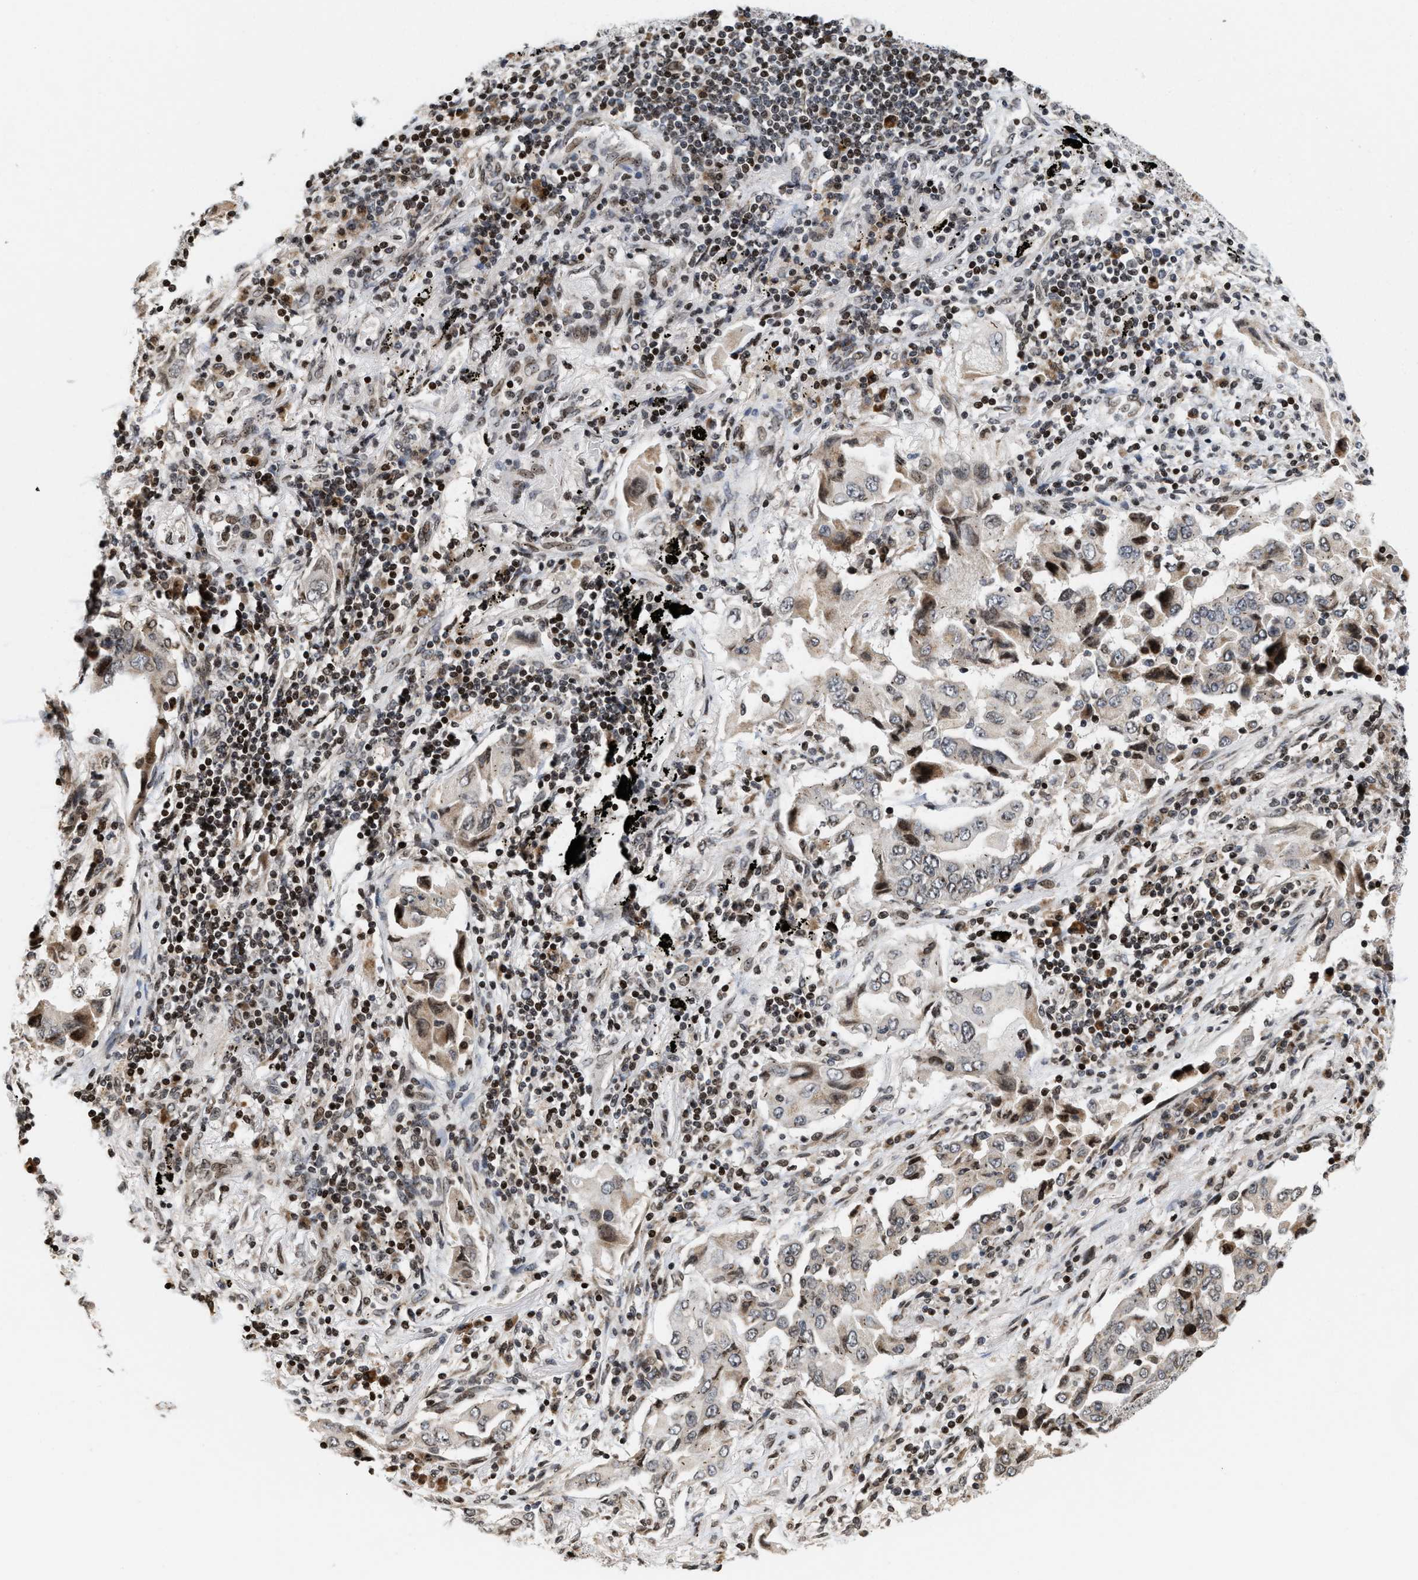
{"staining": {"intensity": "weak", "quantity": "<25%", "location": "cytoplasmic/membranous,nuclear"}, "tissue": "lung cancer", "cell_type": "Tumor cells", "image_type": "cancer", "snomed": [{"axis": "morphology", "description": "Adenocarcinoma, NOS"}, {"axis": "topography", "description": "Lung"}], "caption": "This image is of lung cancer (adenocarcinoma) stained with IHC to label a protein in brown with the nuclei are counter-stained blue. There is no expression in tumor cells. The staining is performed using DAB brown chromogen with nuclei counter-stained in using hematoxylin.", "gene": "PDZD2", "patient": {"sex": "female", "age": 65}}